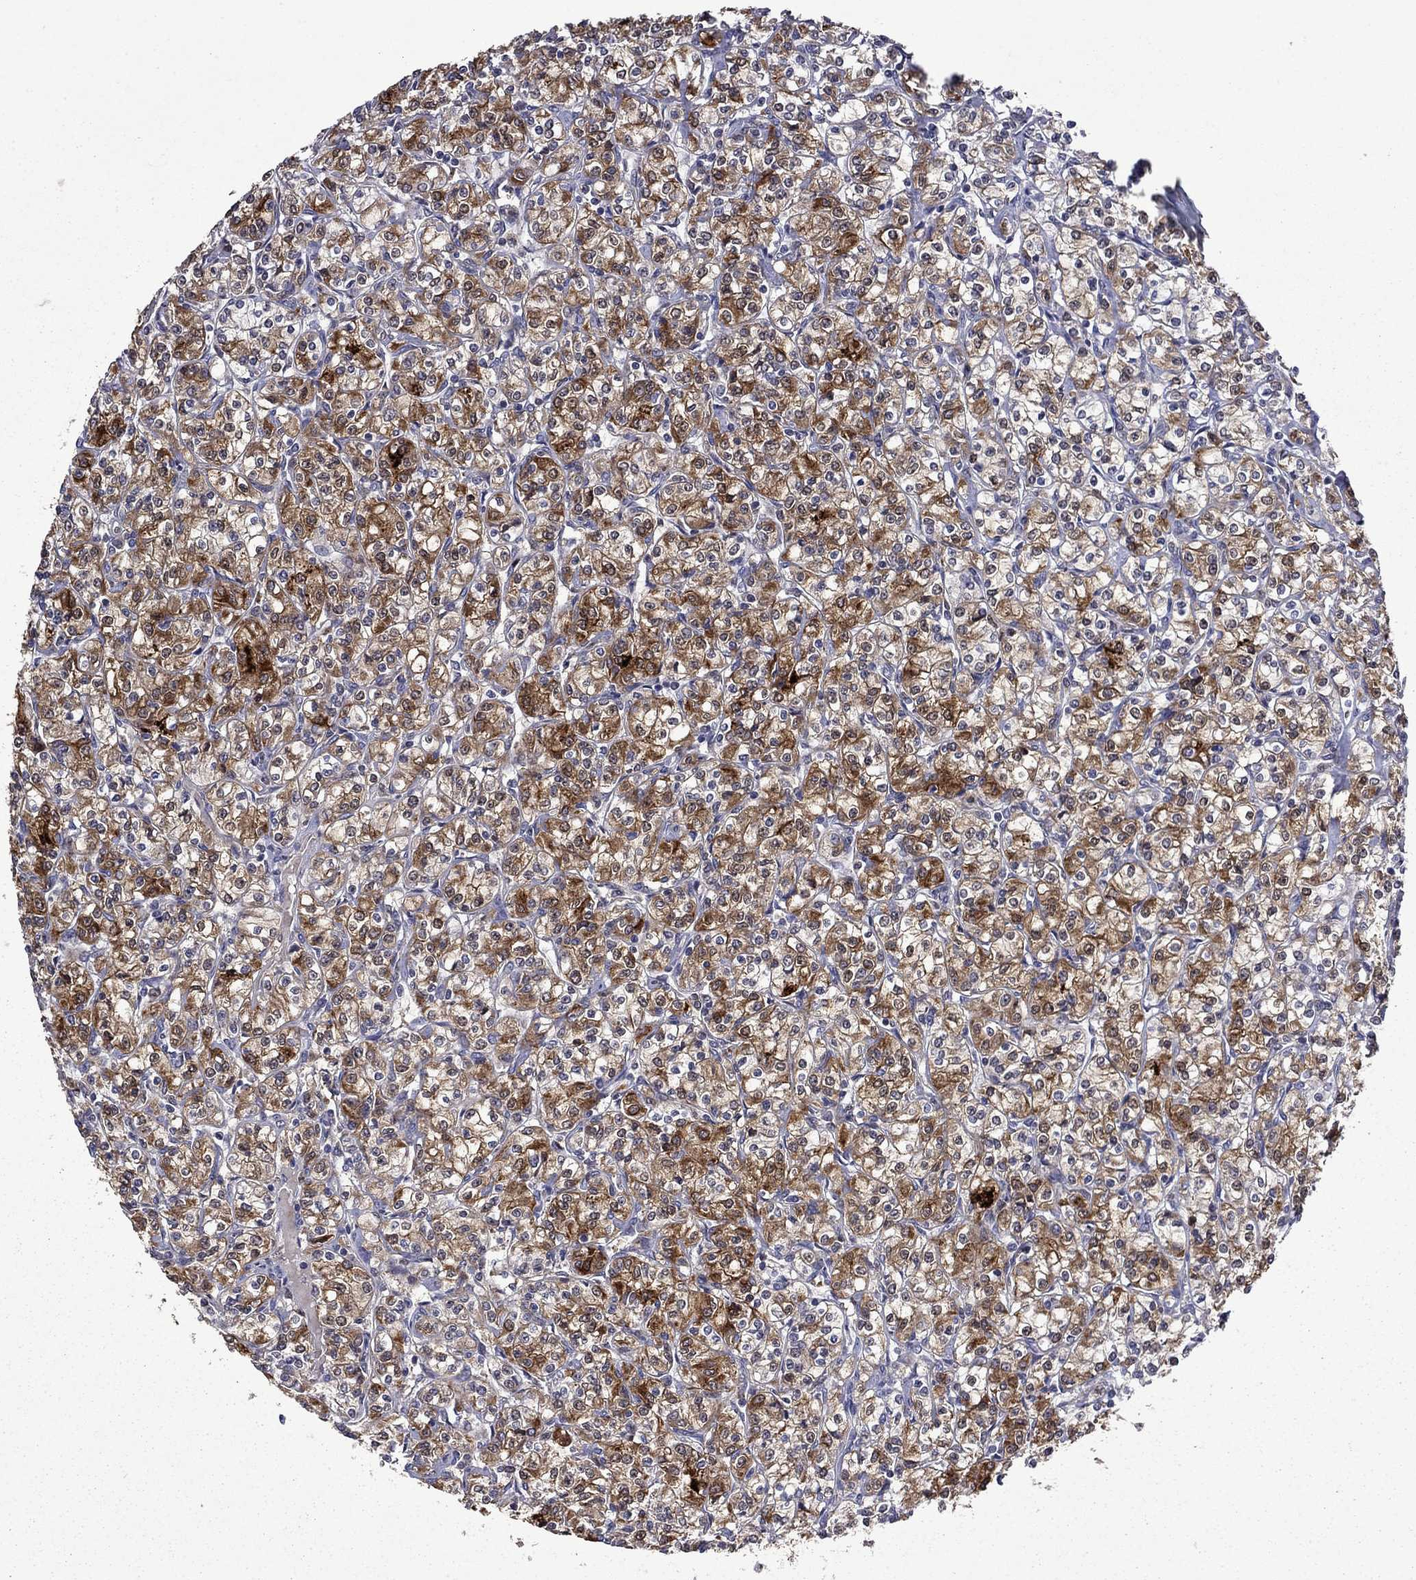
{"staining": {"intensity": "strong", "quantity": "<25%", "location": "cytoplasmic/membranous"}, "tissue": "renal cancer", "cell_type": "Tumor cells", "image_type": "cancer", "snomed": [{"axis": "morphology", "description": "Adenocarcinoma, NOS"}, {"axis": "topography", "description": "Kidney"}], "caption": "Renal adenocarcinoma was stained to show a protein in brown. There is medium levels of strong cytoplasmic/membranous positivity in approximately <25% of tumor cells.", "gene": "TPMT", "patient": {"sex": "male", "age": 77}}